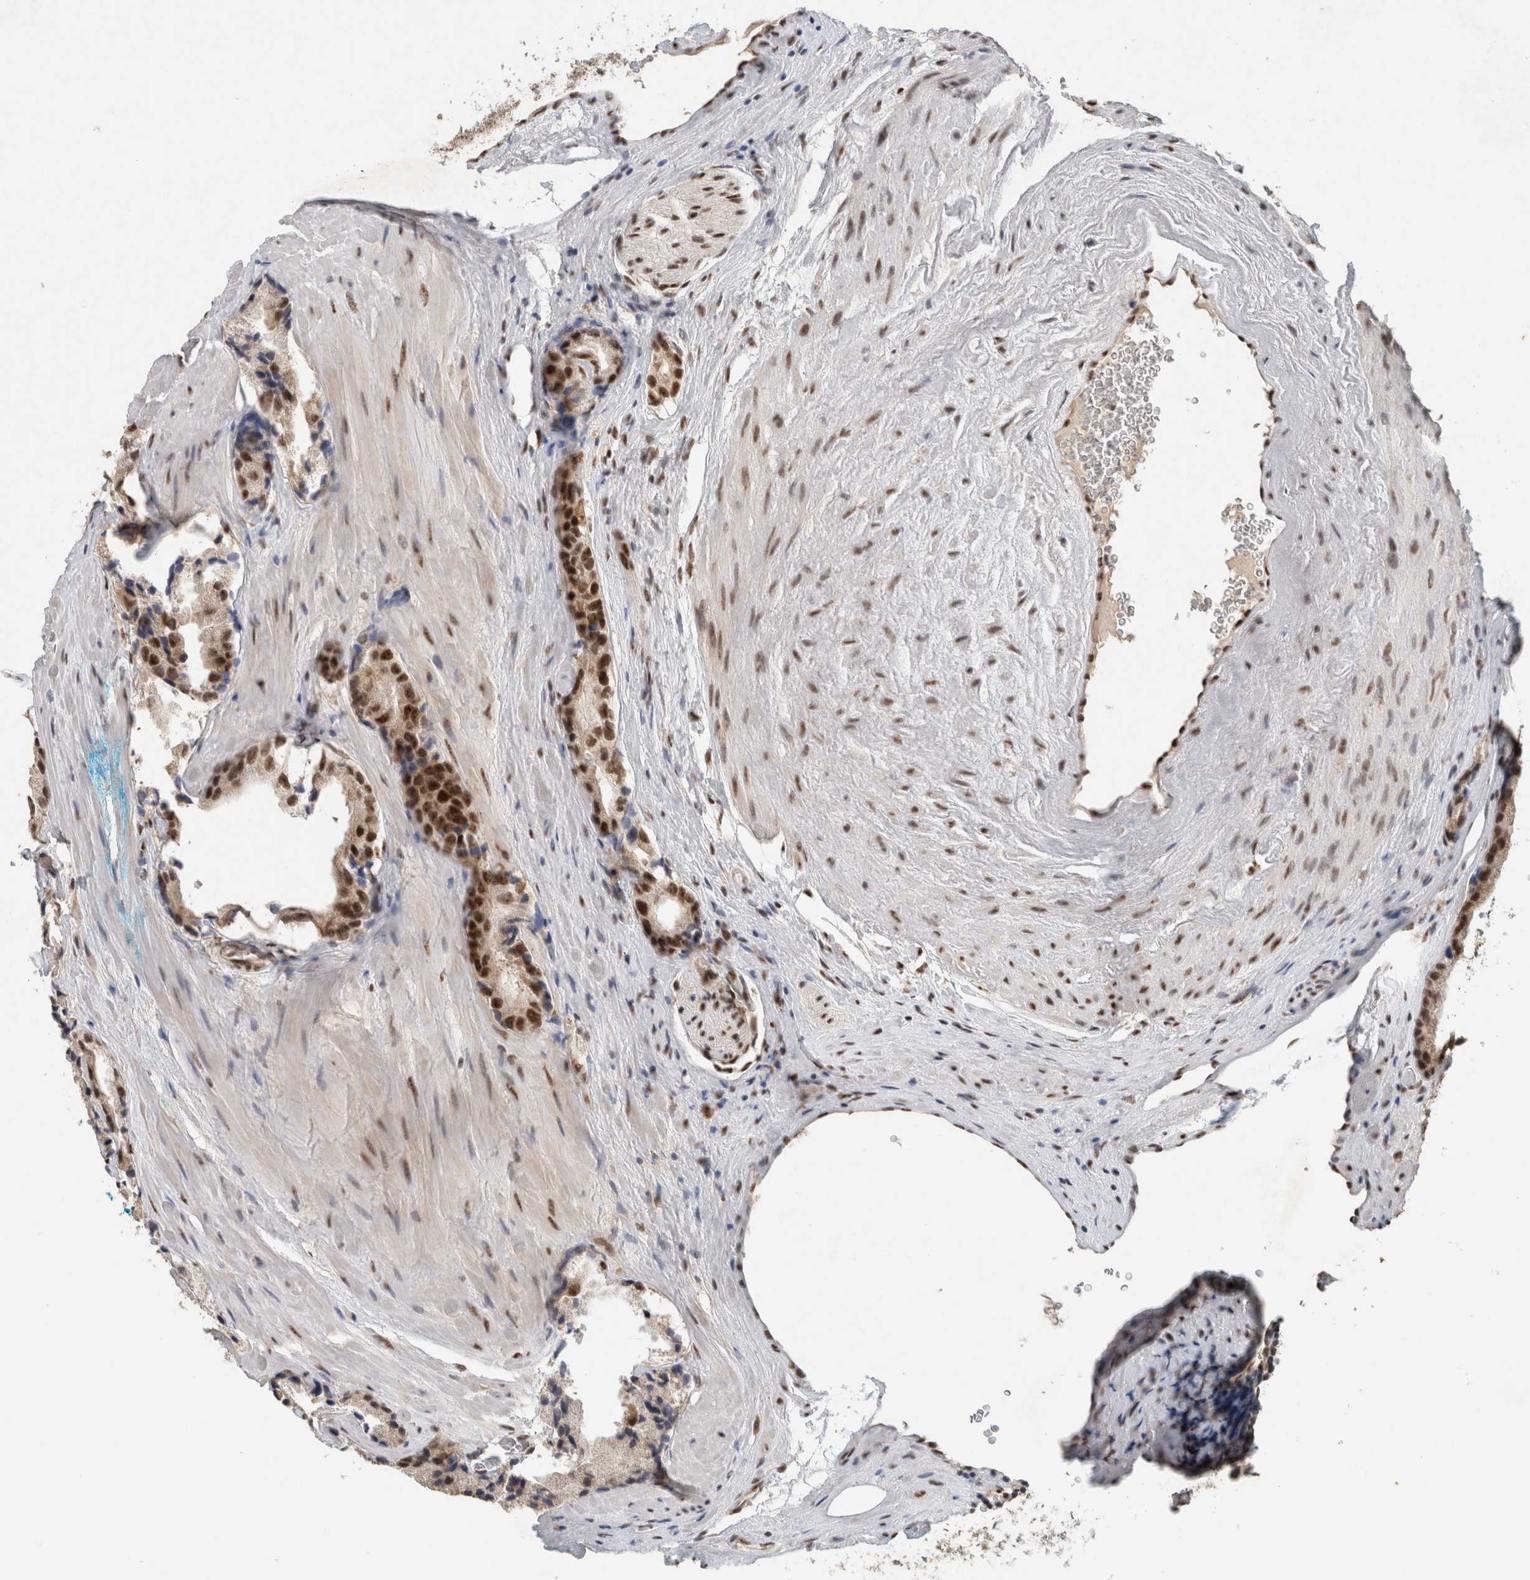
{"staining": {"intensity": "strong", "quantity": ">75%", "location": "nuclear"}, "tissue": "prostate cancer", "cell_type": "Tumor cells", "image_type": "cancer", "snomed": [{"axis": "morphology", "description": "Adenocarcinoma, High grade"}, {"axis": "topography", "description": "Prostate"}], "caption": "Protein analysis of prostate cancer tissue reveals strong nuclear expression in approximately >75% of tumor cells.", "gene": "DDX42", "patient": {"sex": "male", "age": 63}}